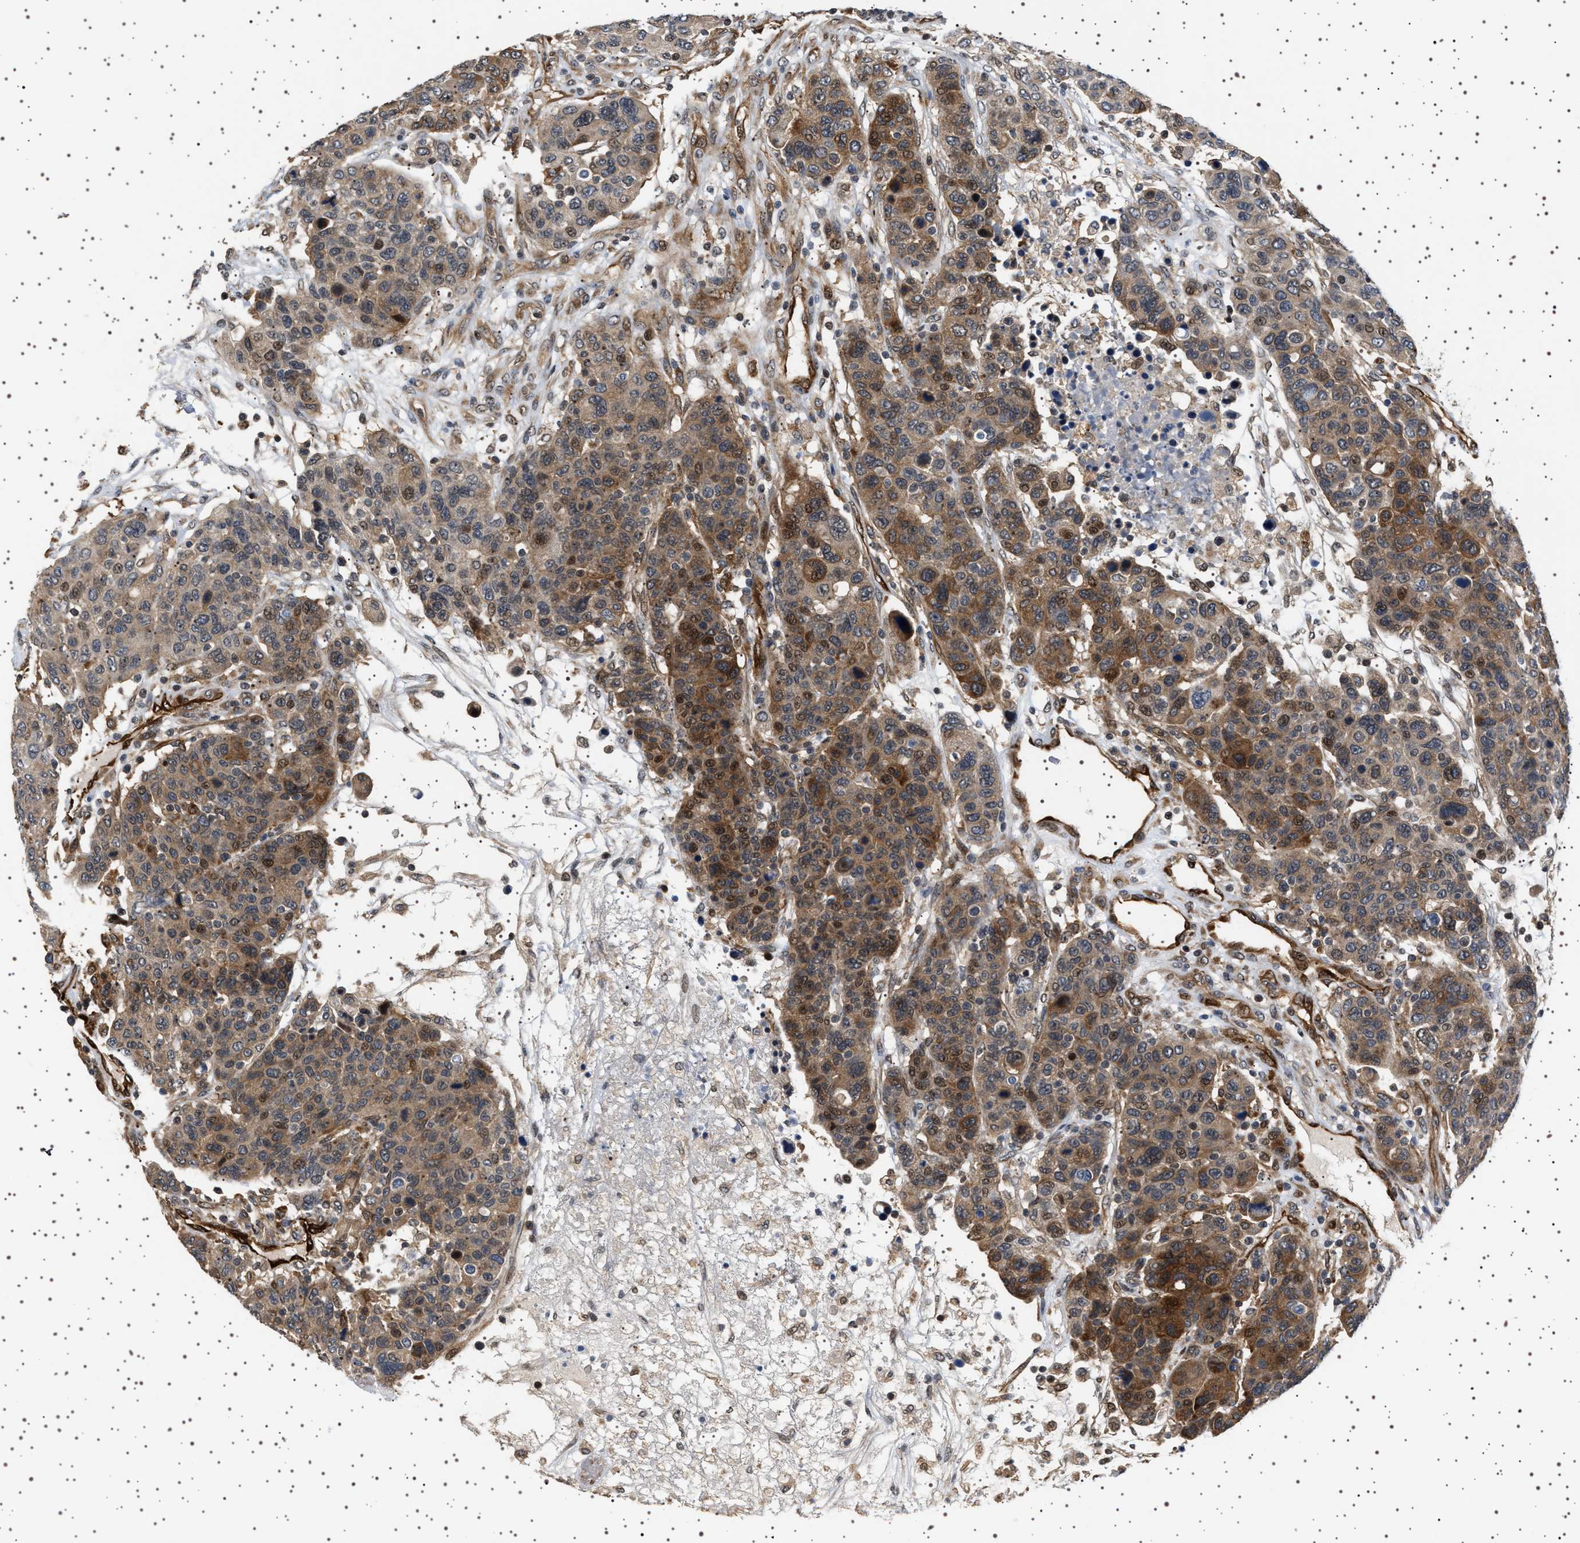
{"staining": {"intensity": "moderate", "quantity": ">75%", "location": "cytoplasmic/membranous"}, "tissue": "breast cancer", "cell_type": "Tumor cells", "image_type": "cancer", "snomed": [{"axis": "morphology", "description": "Duct carcinoma"}, {"axis": "topography", "description": "Breast"}], "caption": "A brown stain labels moderate cytoplasmic/membranous positivity of a protein in breast cancer tumor cells.", "gene": "BAG3", "patient": {"sex": "female", "age": 37}}